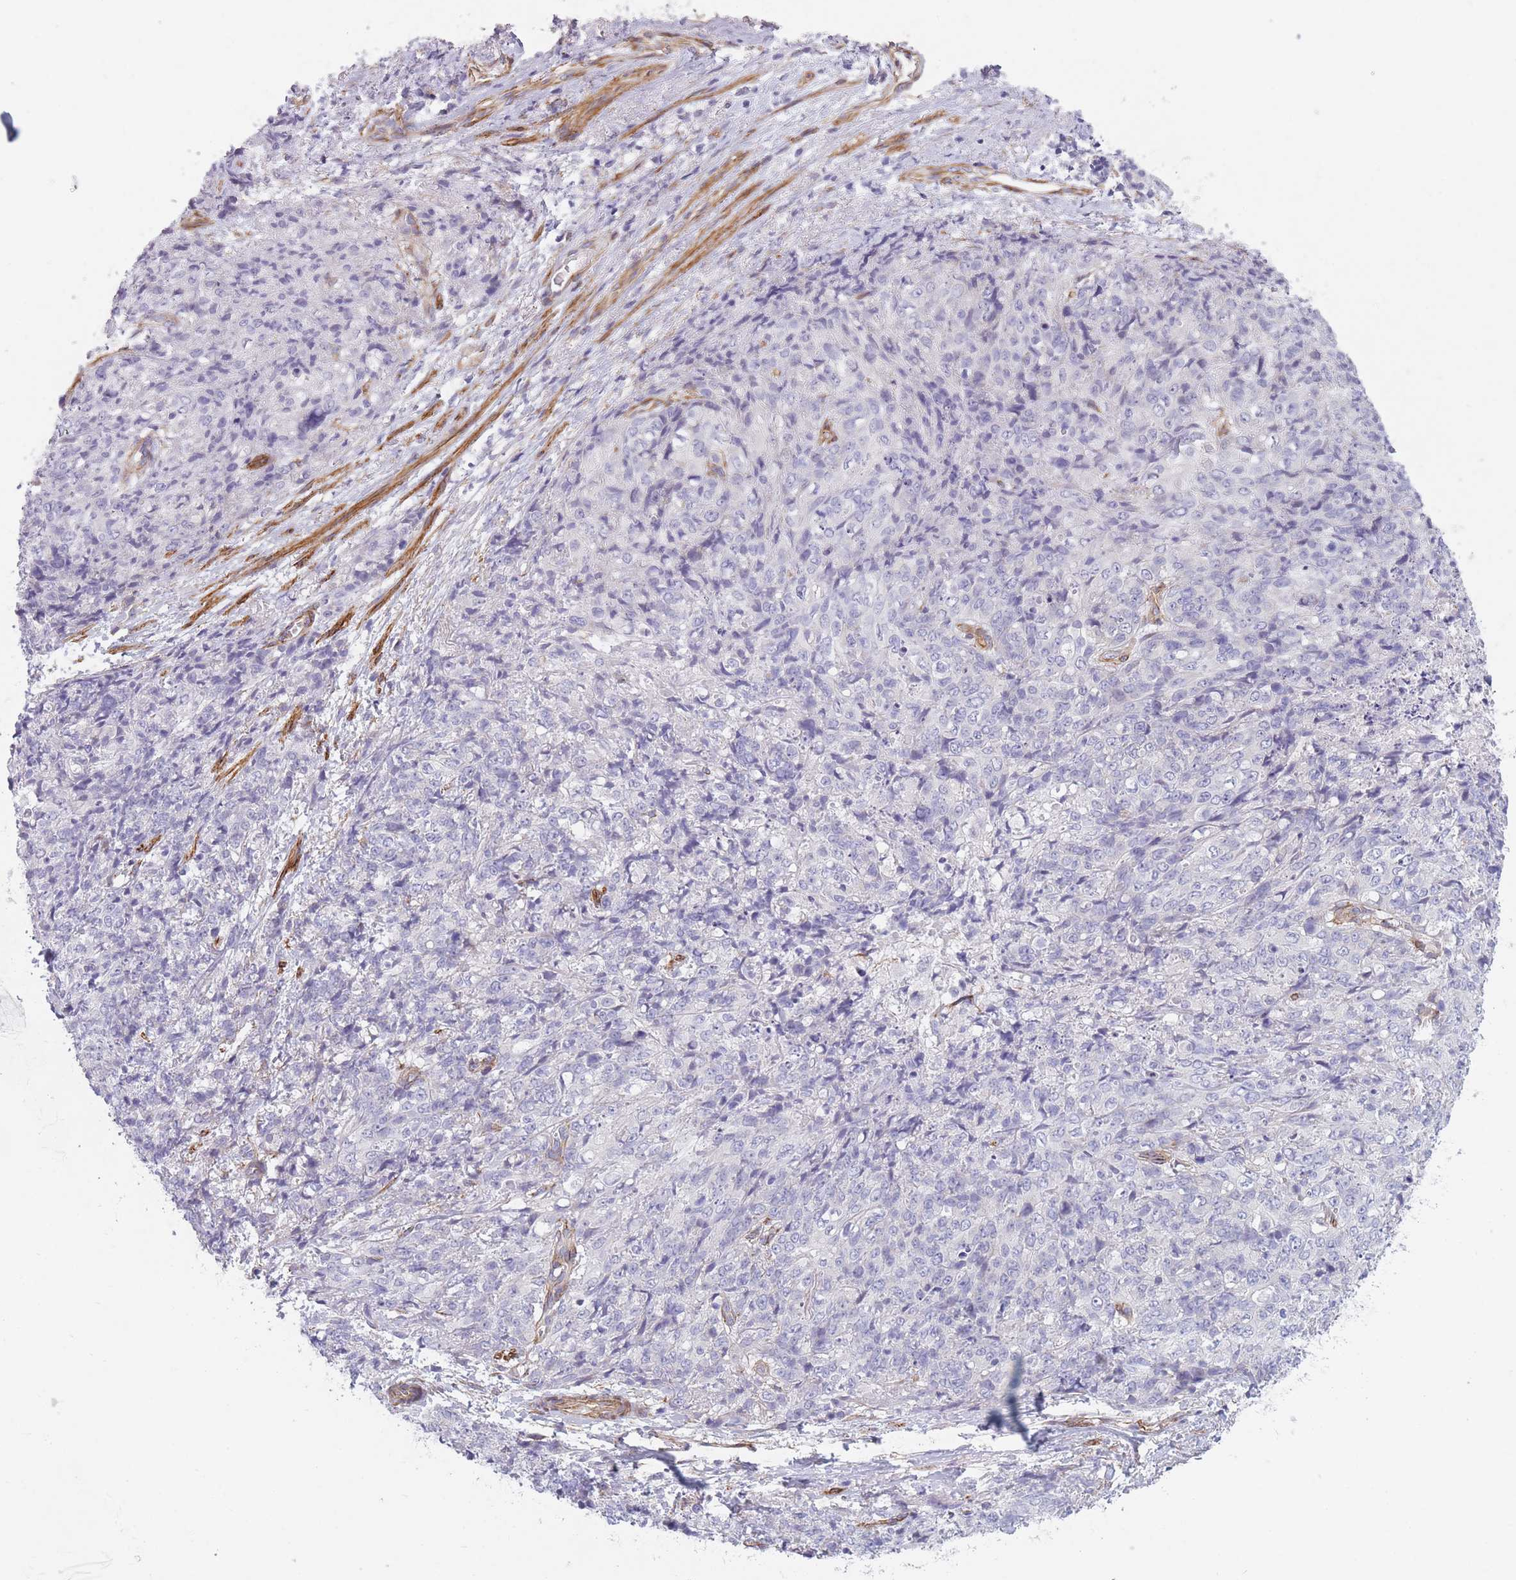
{"staining": {"intensity": "negative", "quantity": "none", "location": "none"}, "tissue": "skin cancer", "cell_type": "Tumor cells", "image_type": "cancer", "snomed": [{"axis": "morphology", "description": "Squamous cell carcinoma, NOS"}, {"axis": "topography", "description": "Skin"}, {"axis": "topography", "description": "Vulva"}], "caption": "Skin cancer (squamous cell carcinoma) was stained to show a protein in brown. There is no significant staining in tumor cells. (DAB IHC visualized using brightfield microscopy, high magnification).", "gene": "OR6B3", "patient": {"sex": "female", "age": 85}}